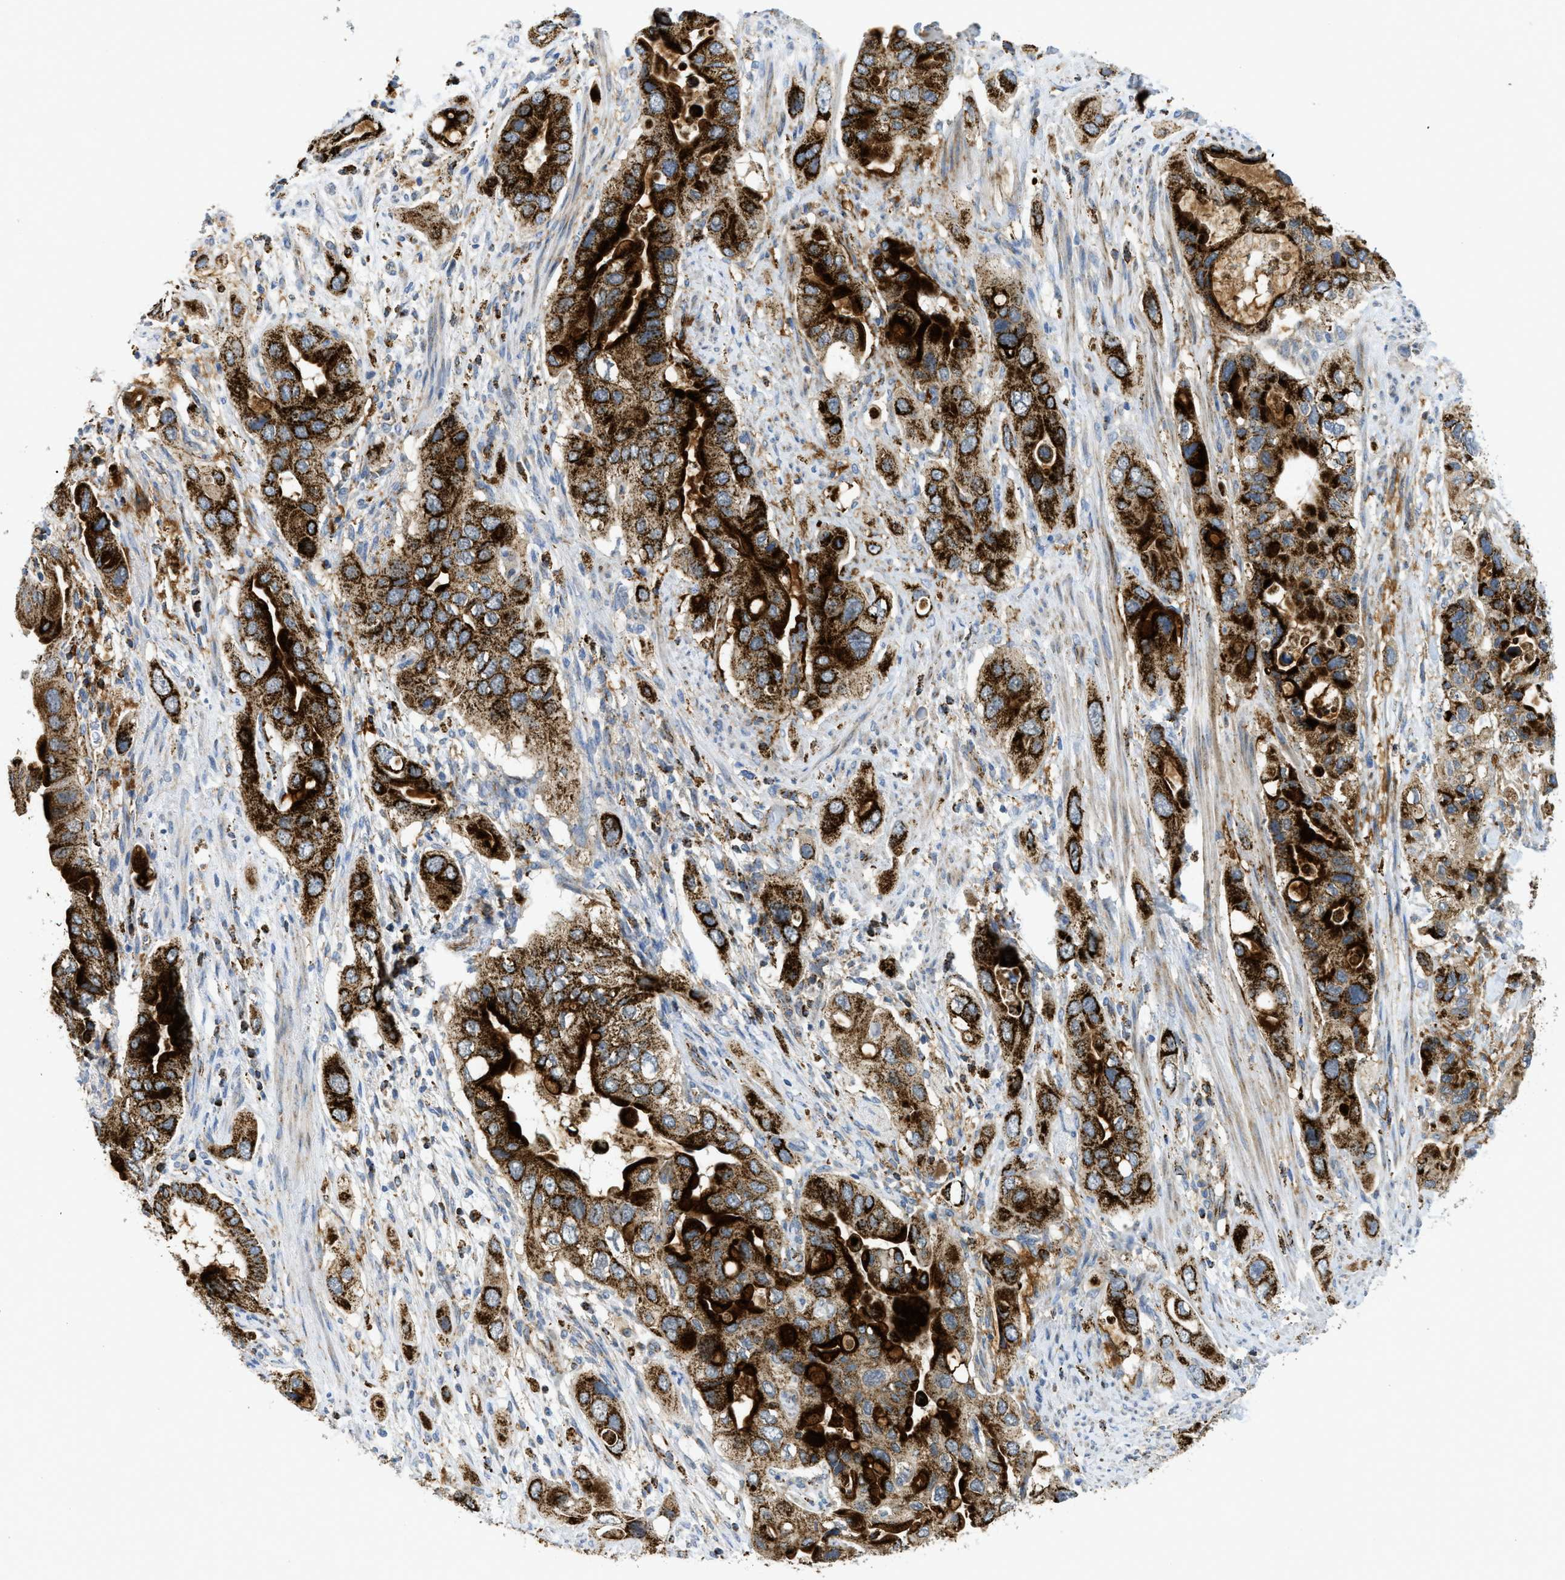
{"staining": {"intensity": "strong", "quantity": ">75%", "location": "cytoplasmic/membranous"}, "tissue": "pancreatic cancer", "cell_type": "Tumor cells", "image_type": "cancer", "snomed": [{"axis": "morphology", "description": "Adenocarcinoma, NOS"}, {"axis": "topography", "description": "Pancreas"}], "caption": "High-power microscopy captured an immunohistochemistry photomicrograph of adenocarcinoma (pancreatic), revealing strong cytoplasmic/membranous staining in about >75% of tumor cells. The protein of interest is shown in brown color, while the nuclei are stained blue.", "gene": "SQOR", "patient": {"sex": "female", "age": 56}}